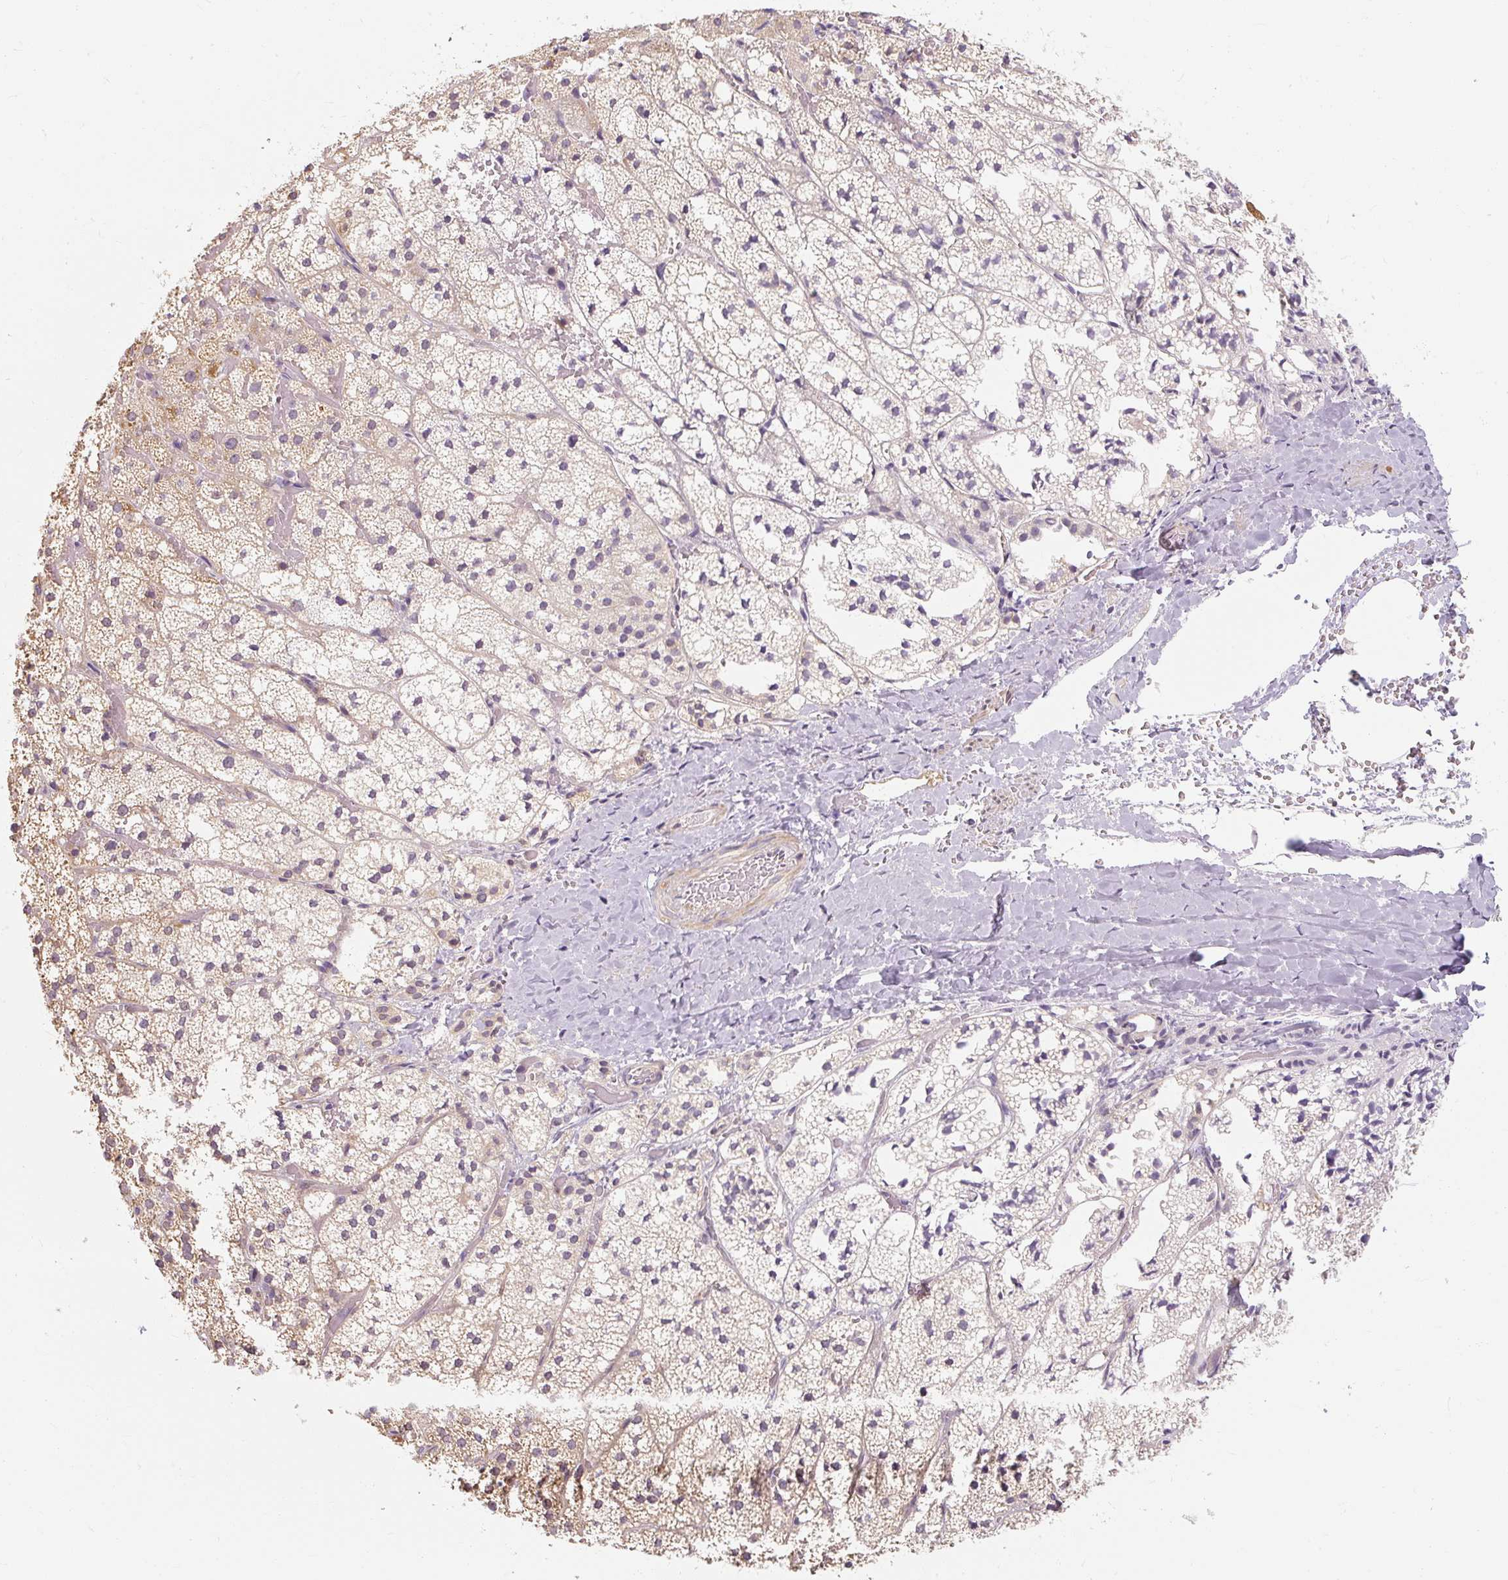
{"staining": {"intensity": "weak", "quantity": "25%-75%", "location": "cytoplasmic/membranous"}, "tissue": "adrenal gland", "cell_type": "Glandular cells", "image_type": "normal", "snomed": [{"axis": "morphology", "description": "Normal tissue, NOS"}, {"axis": "topography", "description": "Adrenal gland"}], "caption": "The photomicrograph reveals immunohistochemical staining of normal adrenal gland. There is weak cytoplasmic/membranous expression is seen in approximately 25%-75% of glandular cells. (brown staining indicates protein expression, while blue staining denotes nuclei).", "gene": "RB1CC1", "patient": {"sex": "male", "age": 53}}